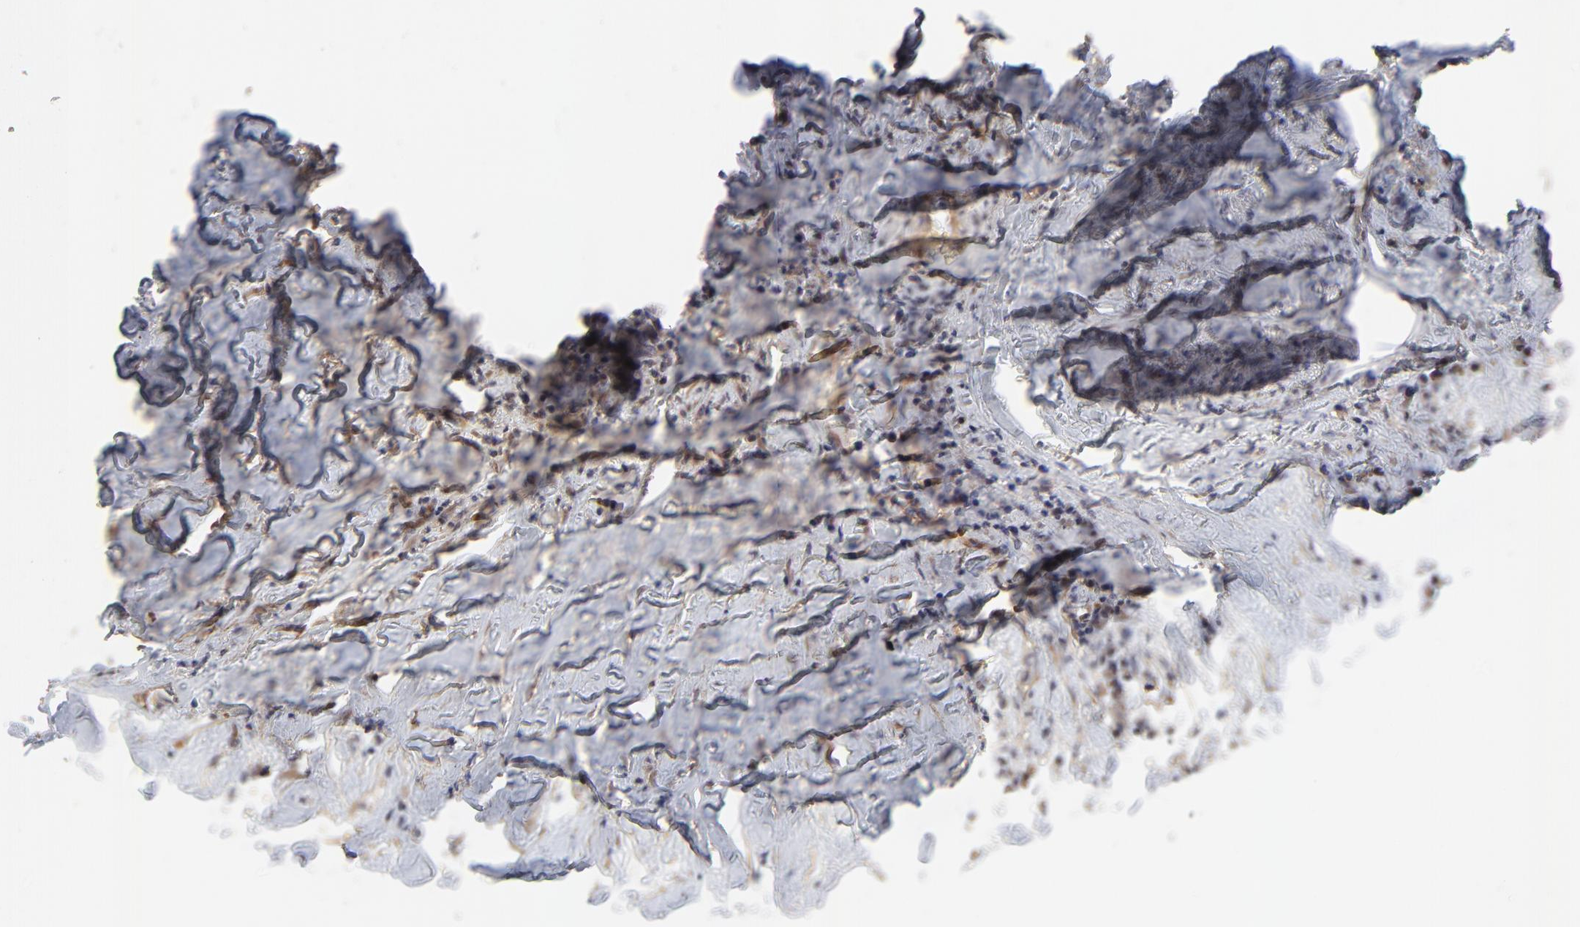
{"staining": {"intensity": "moderate", "quantity": ">75%", "location": "cytoplasmic/membranous"}, "tissue": "colorectal cancer", "cell_type": "Tumor cells", "image_type": "cancer", "snomed": [{"axis": "morphology", "description": "Adenocarcinoma, NOS"}, {"axis": "topography", "description": "Rectum"}], "caption": "Tumor cells display moderate cytoplasmic/membranous staining in approximately >75% of cells in colorectal adenocarcinoma.", "gene": "ZNF157", "patient": {"sex": "male", "age": 55}}